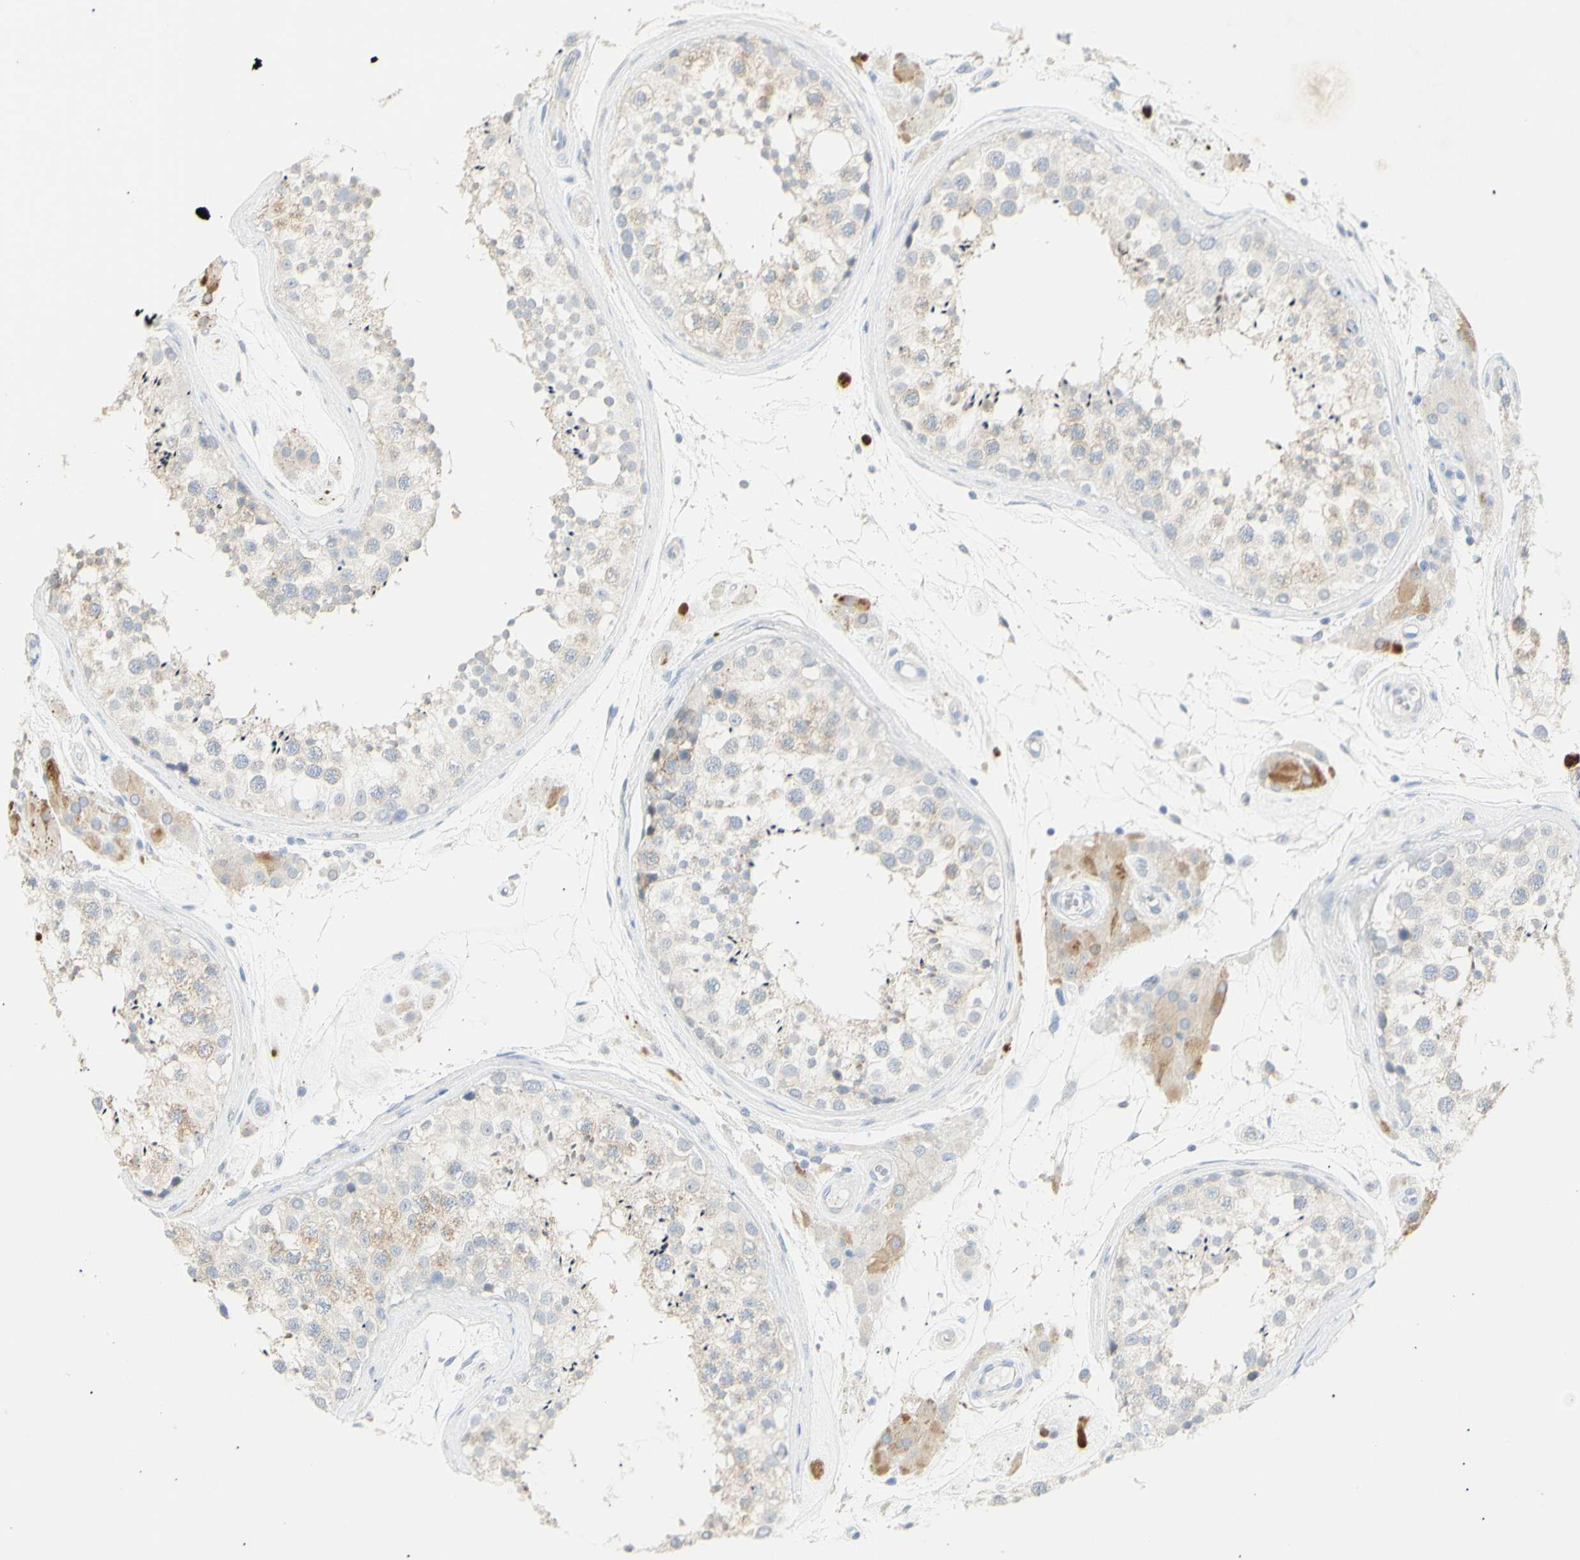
{"staining": {"intensity": "weak", "quantity": "25%-75%", "location": "cytoplasmic/membranous"}, "tissue": "testis", "cell_type": "Cells in seminiferous ducts", "image_type": "normal", "snomed": [{"axis": "morphology", "description": "Normal tissue, NOS"}, {"axis": "topography", "description": "Testis"}], "caption": "Immunohistochemical staining of benign human testis exhibits low levels of weak cytoplasmic/membranous expression in about 25%-75% of cells in seminiferous ducts. (DAB (3,3'-diaminobenzidine) IHC with brightfield microscopy, high magnification).", "gene": "B4GALNT3", "patient": {"sex": "male", "age": 46}}